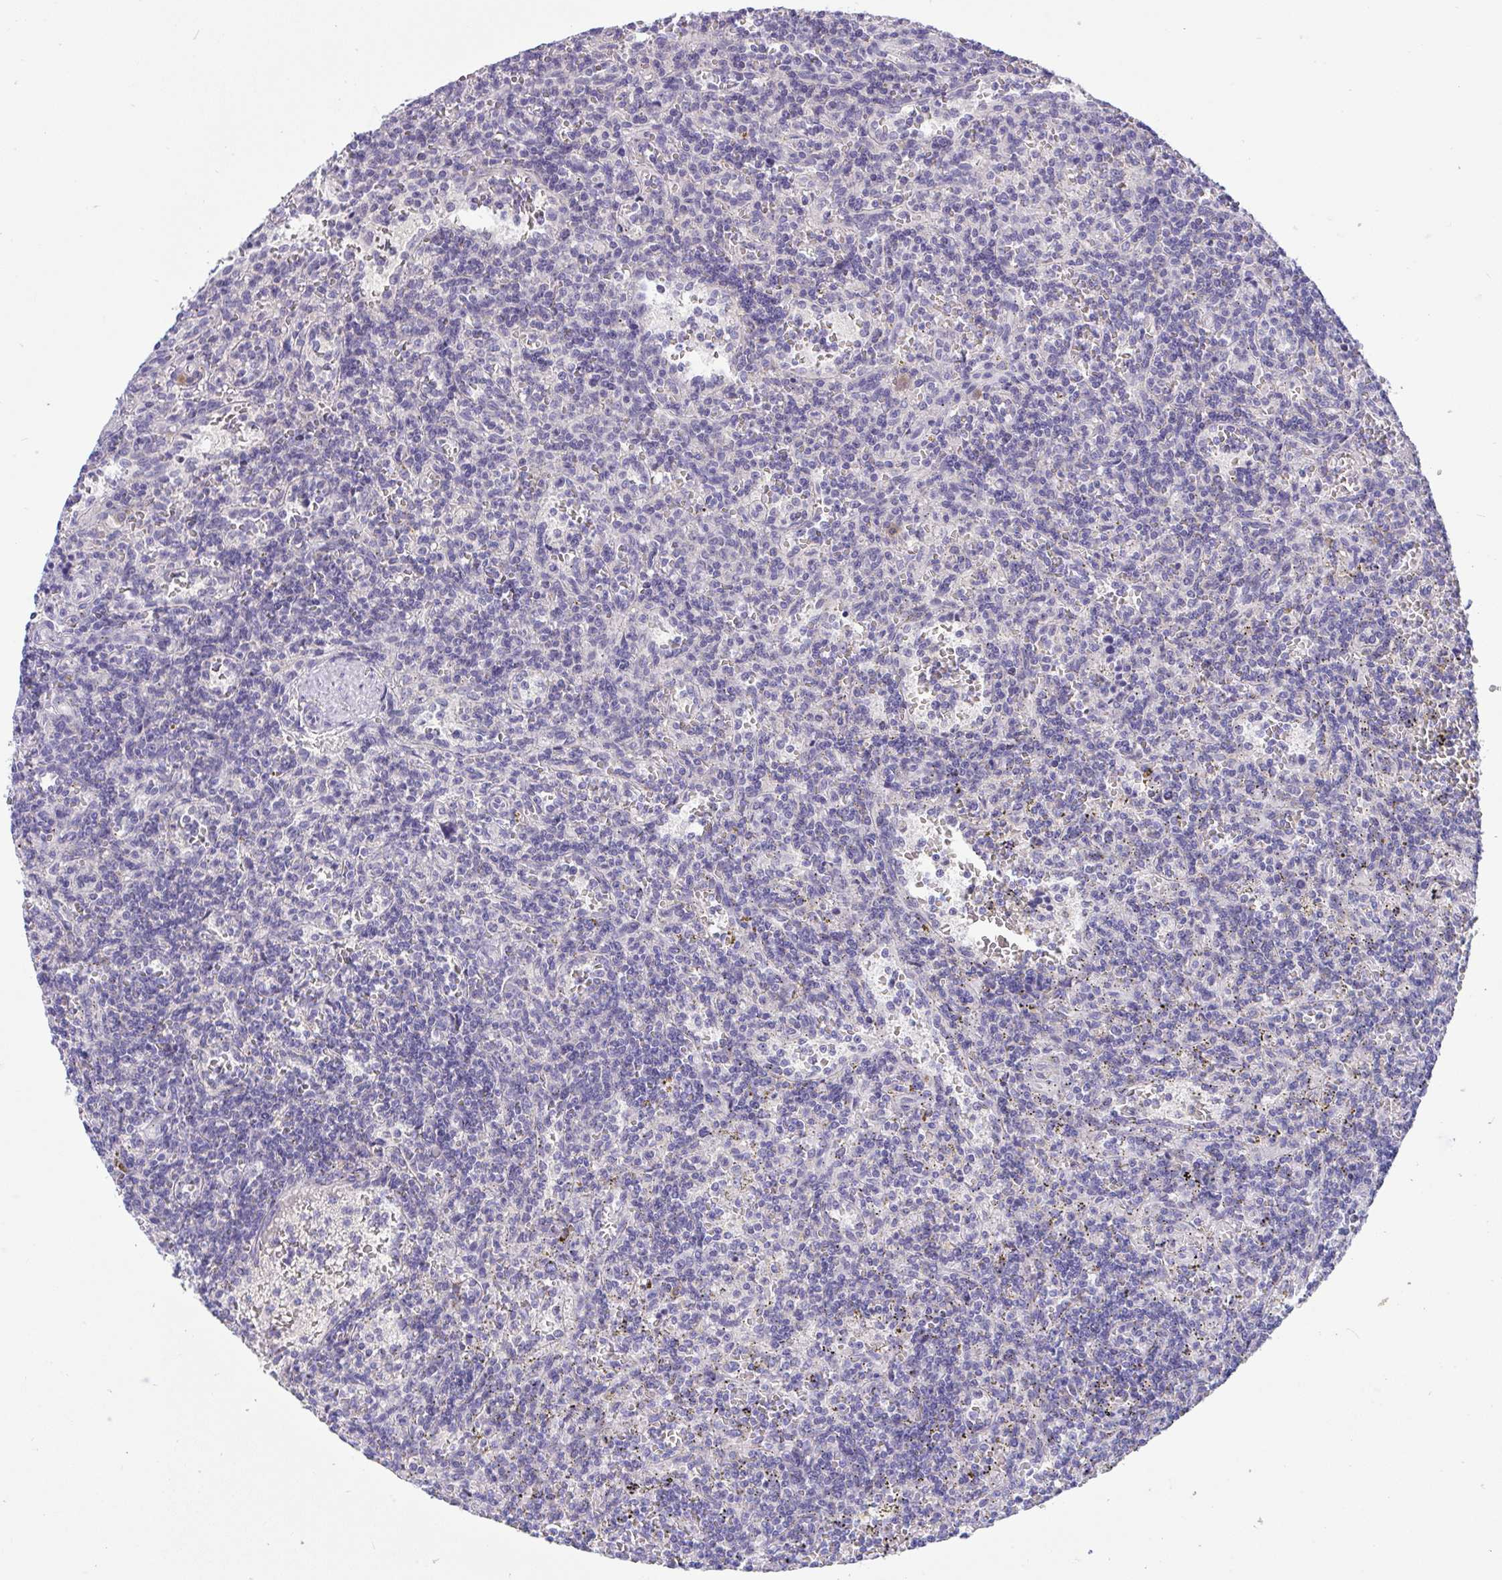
{"staining": {"intensity": "negative", "quantity": "none", "location": "none"}, "tissue": "lymphoma", "cell_type": "Tumor cells", "image_type": "cancer", "snomed": [{"axis": "morphology", "description": "Malignant lymphoma, non-Hodgkin's type, Low grade"}, {"axis": "topography", "description": "Spleen"}], "caption": "The micrograph shows no staining of tumor cells in lymphoma.", "gene": "TMEM41A", "patient": {"sex": "male", "age": 73}}